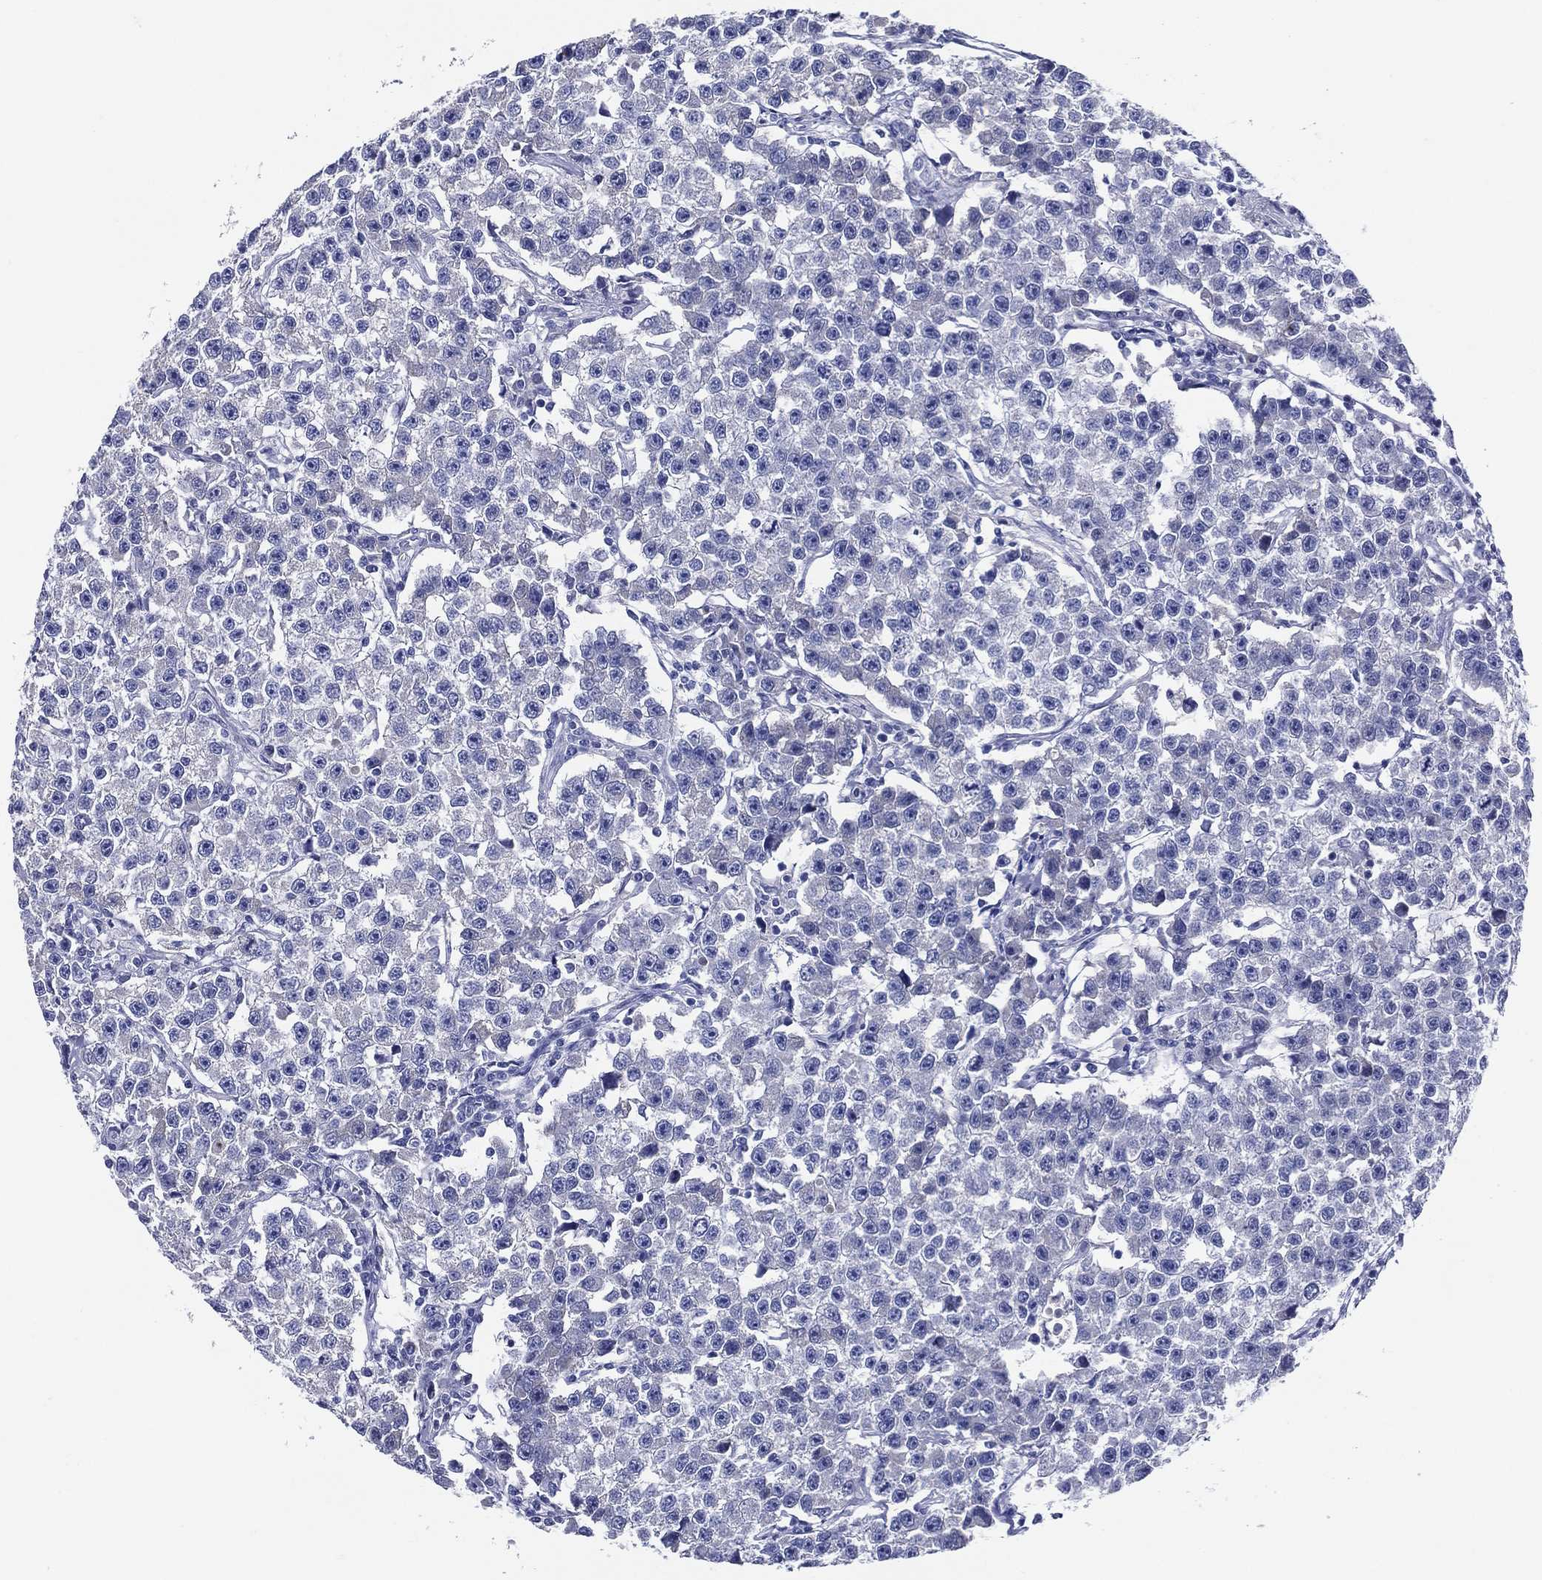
{"staining": {"intensity": "negative", "quantity": "none", "location": "none"}, "tissue": "testis cancer", "cell_type": "Tumor cells", "image_type": "cancer", "snomed": [{"axis": "morphology", "description": "Seminoma, NOS"}, {"axis": "topography", "description": "Testis"}], "caption": "Immunohistochemical staining of seminoma (testis) shows no significant staining in tumor cells. Nuclei are stained in blue.", "gene": "ACE2", "patient": {"sex": "male", "age": 59}}